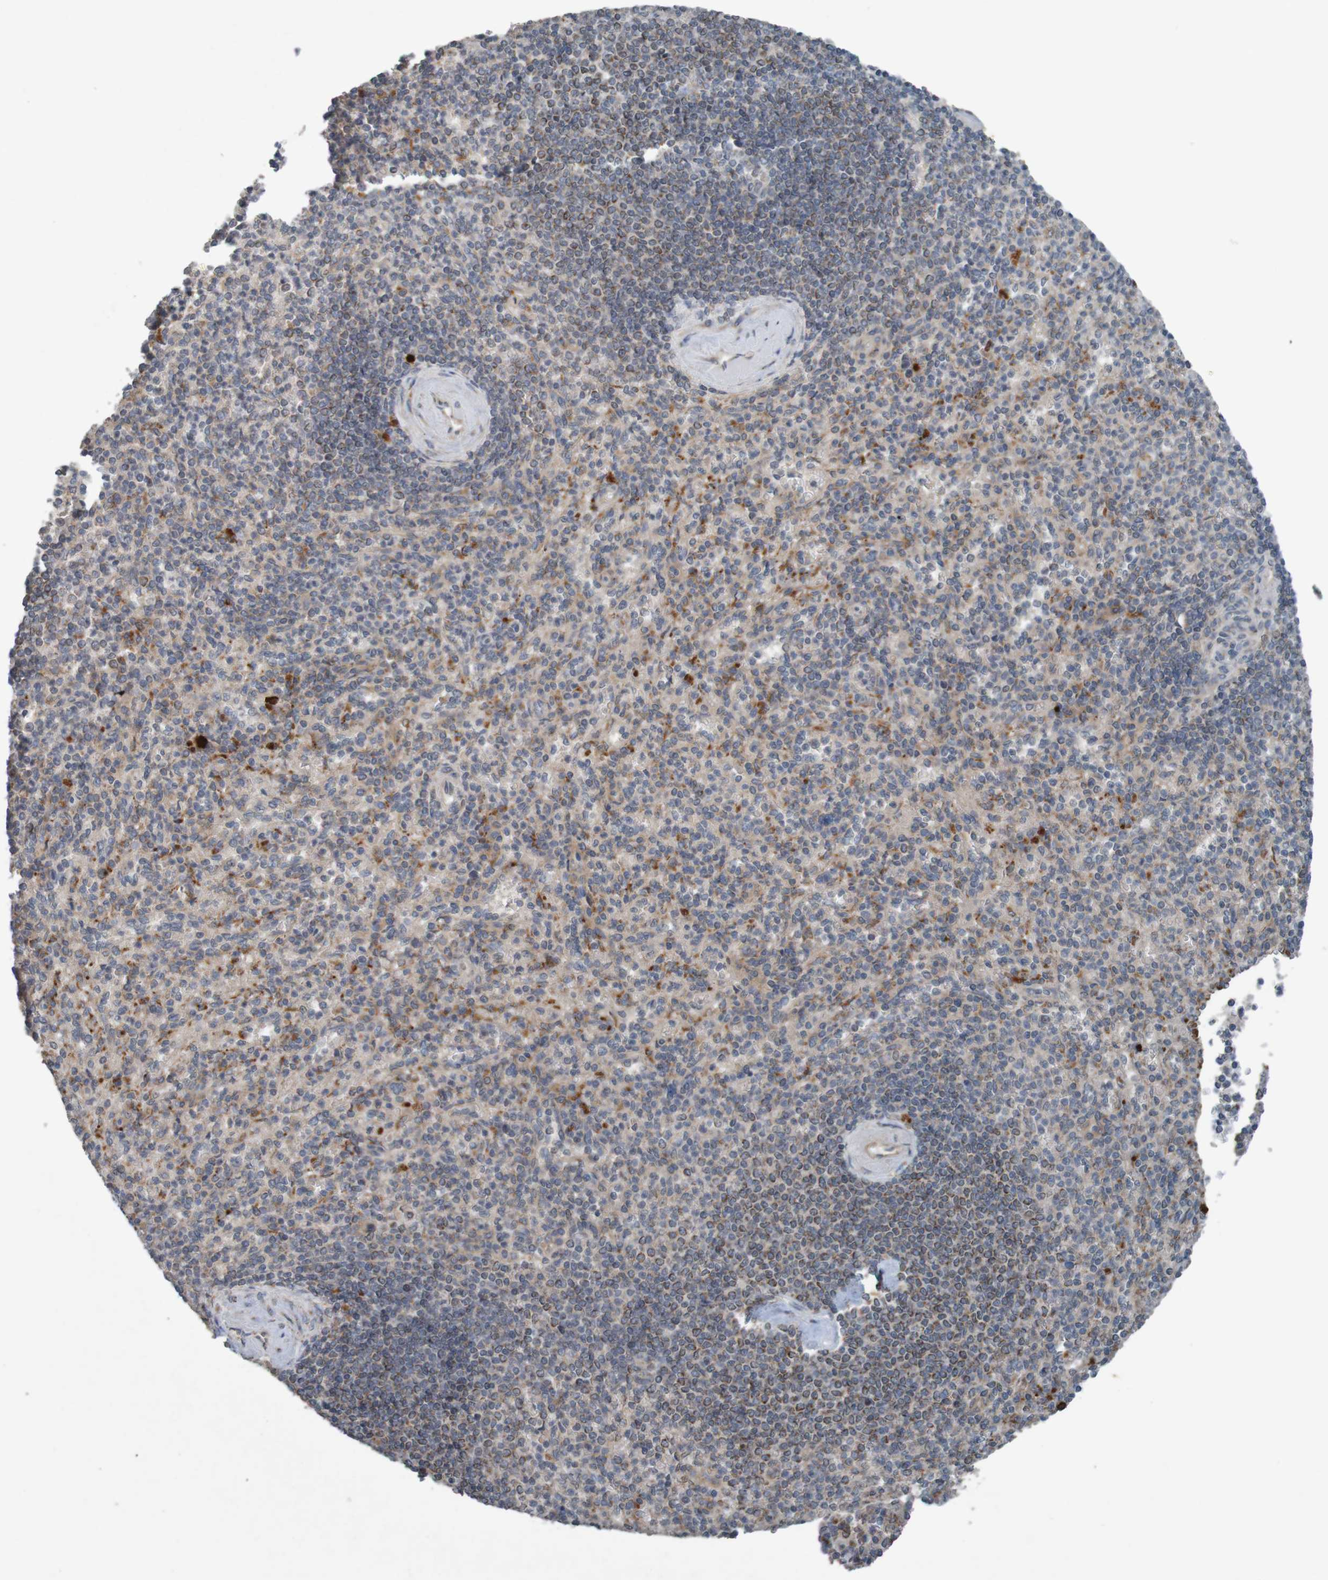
{"staining": {"intensity": "moderate", "quantity": "<25%", "location": "cytoplasmic/membranous"}, "tissue": "spleen", "cell_type": "Cells in red pulp", "image_type": "normal", "snomed": [{"axis": "morphology", "description": "Normal tissue, NOS"}, {"axis": "topography", "description": "Spleen"}], "caption": "Immunohistochemical staining of unremarkable human spleen displays low levels of moderate cytoplasmic/membranous staining in approximately <25% of cells in red pulp. (DAB = brown stain, brightfield microscopy at high magnification).", "gene": "B3GAT2", "patient": {"sex": "female", "age": 74}}